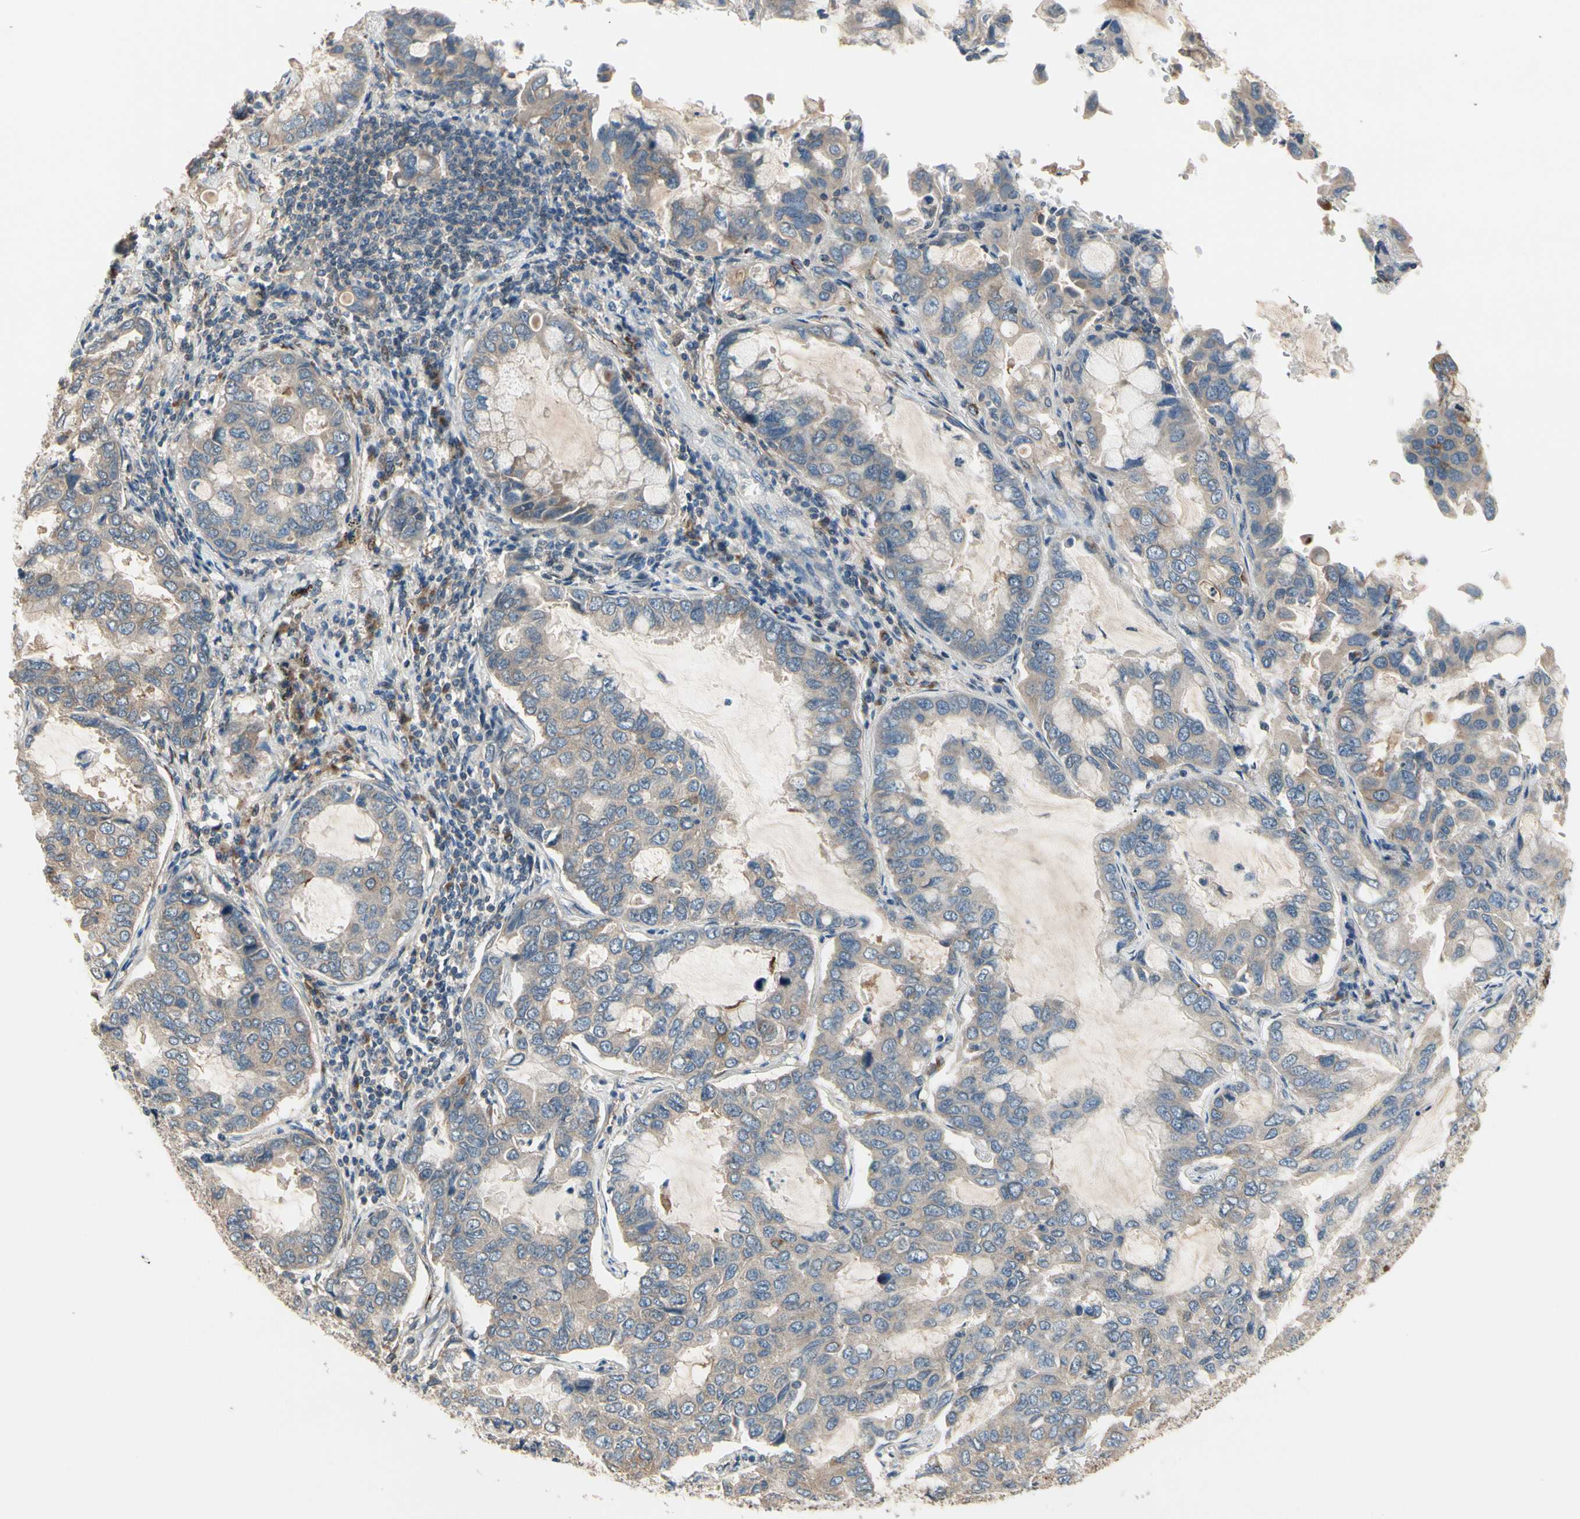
{"staining": {"intensity": "strong", "quantity": "<25%", "location": "cytoplasmic/membranous"}, "tissue": "lung cancer", "cell_type": "Tumor cells", "image_type": "cancer", "snomed": [{"axis": "morphology", "description": "Adenocarcinoma, NOS"}, {"axis": "topography", "description": "Lung"}], "caption": "IHC image of neoplastic tissue: human lung cancer (adenocarcinoma) stained using immunohistochemistry demonstrates medium levels of strong protein expression localized specifically in the cytoplasmic/membranous of tumor cells, appearing as a cytoplasmic/membranous brown color.", "gene": "CGREF1", "patient": {"sex": "male", "age": 64}}